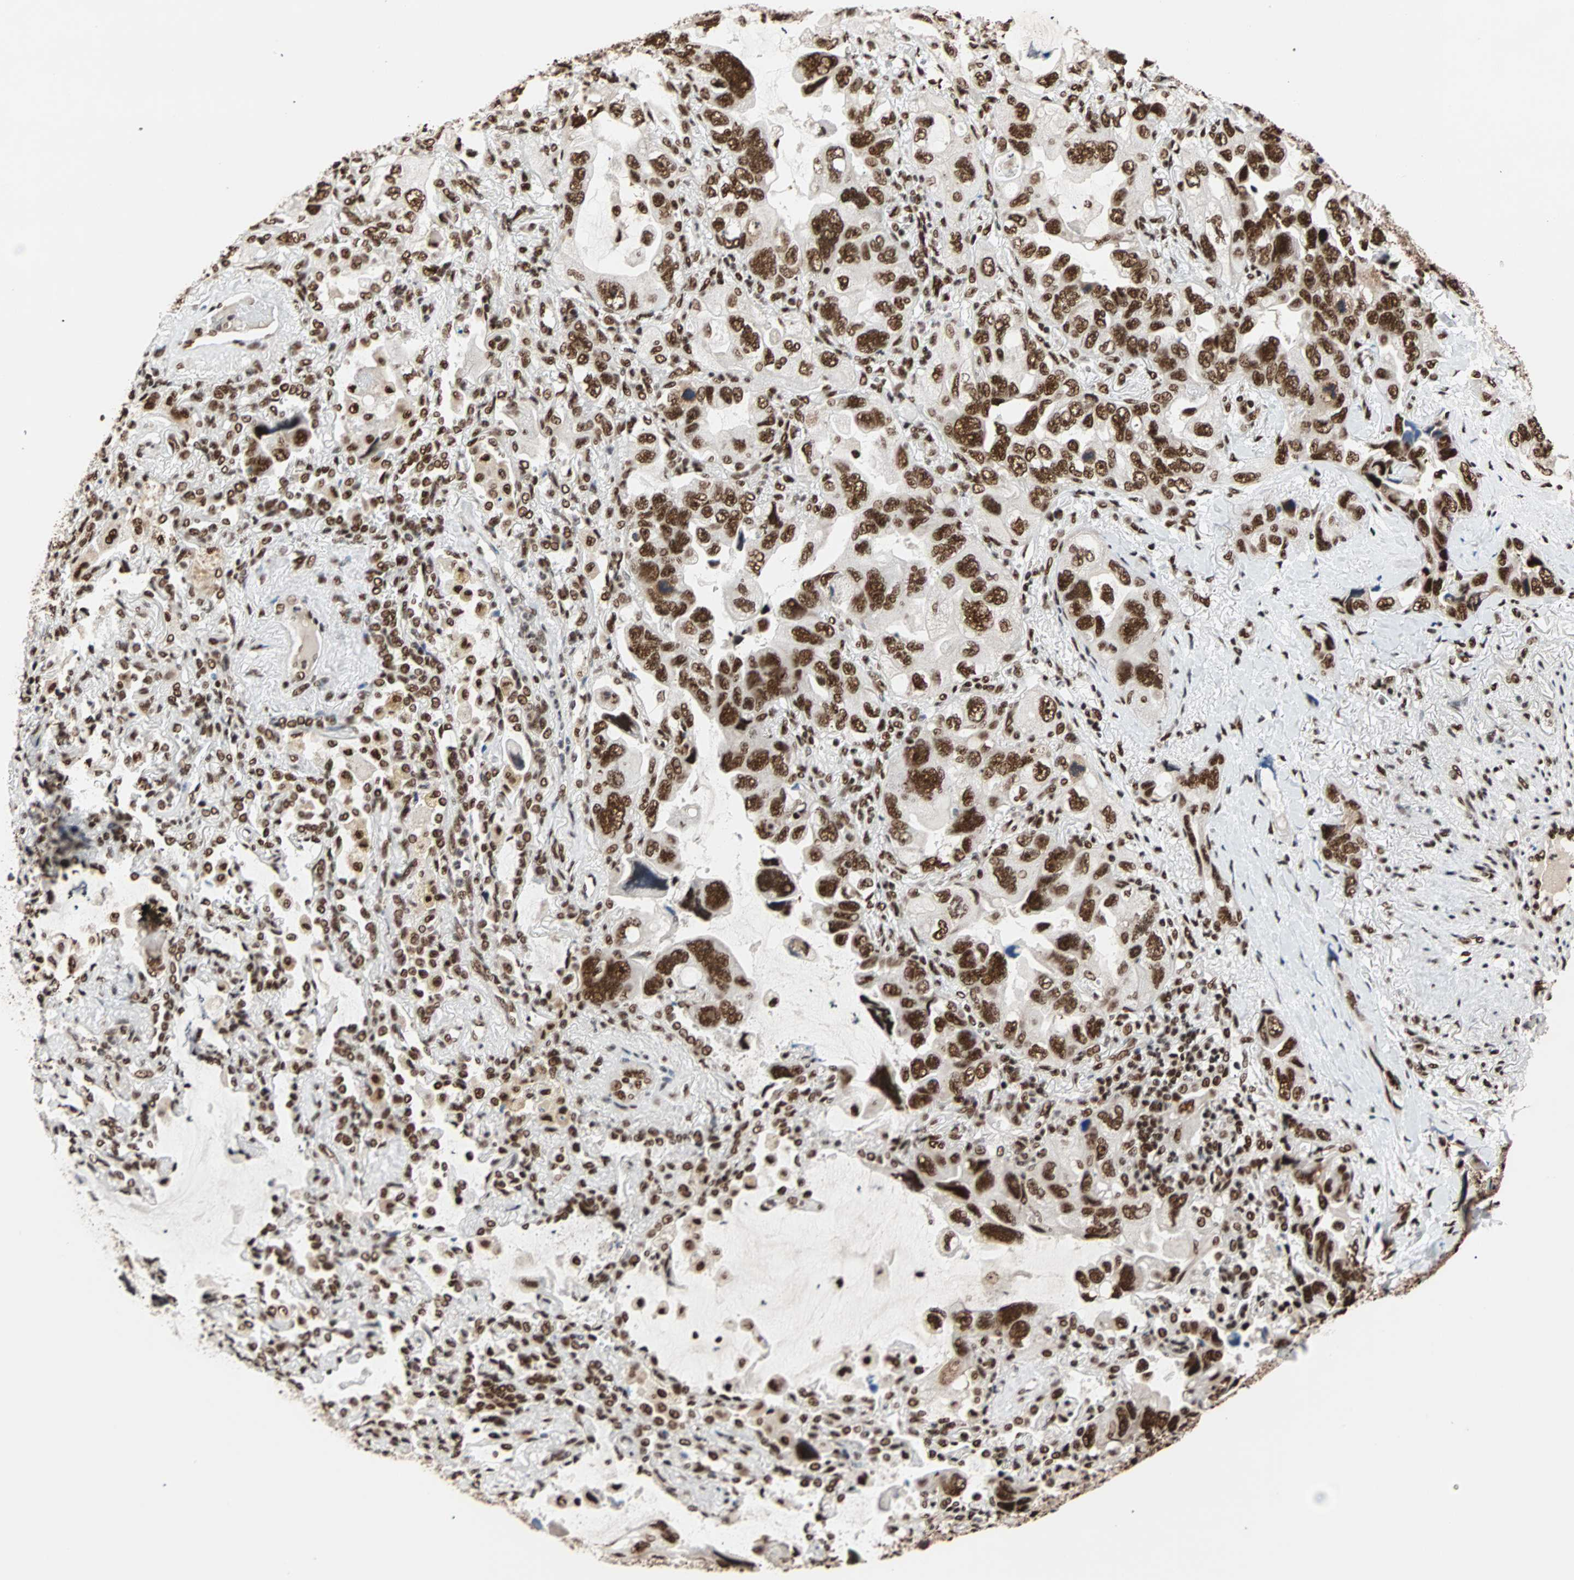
{"staining": {"intensity": "strong", "quantity": ">75%", "location": "nuclear"}, "tissue": "lung cancer", "cell_type": "Tumor cells", "image_type": "cancer", "snomed": [{"axis": "morphology", "description": "Squamous cell carcinoma, NOS"}, {"axis": "topography", "description": "Lung"}], "caption": "Immunohistochemical staining of lung cancer exhibits high levels of strong nuclear protein expression in approximately >75% of tumor cells. (IHC, brightfield microscopy, high magnification).", "gene": "ILF2", "patient": {"sex": "female", "age": 73}}